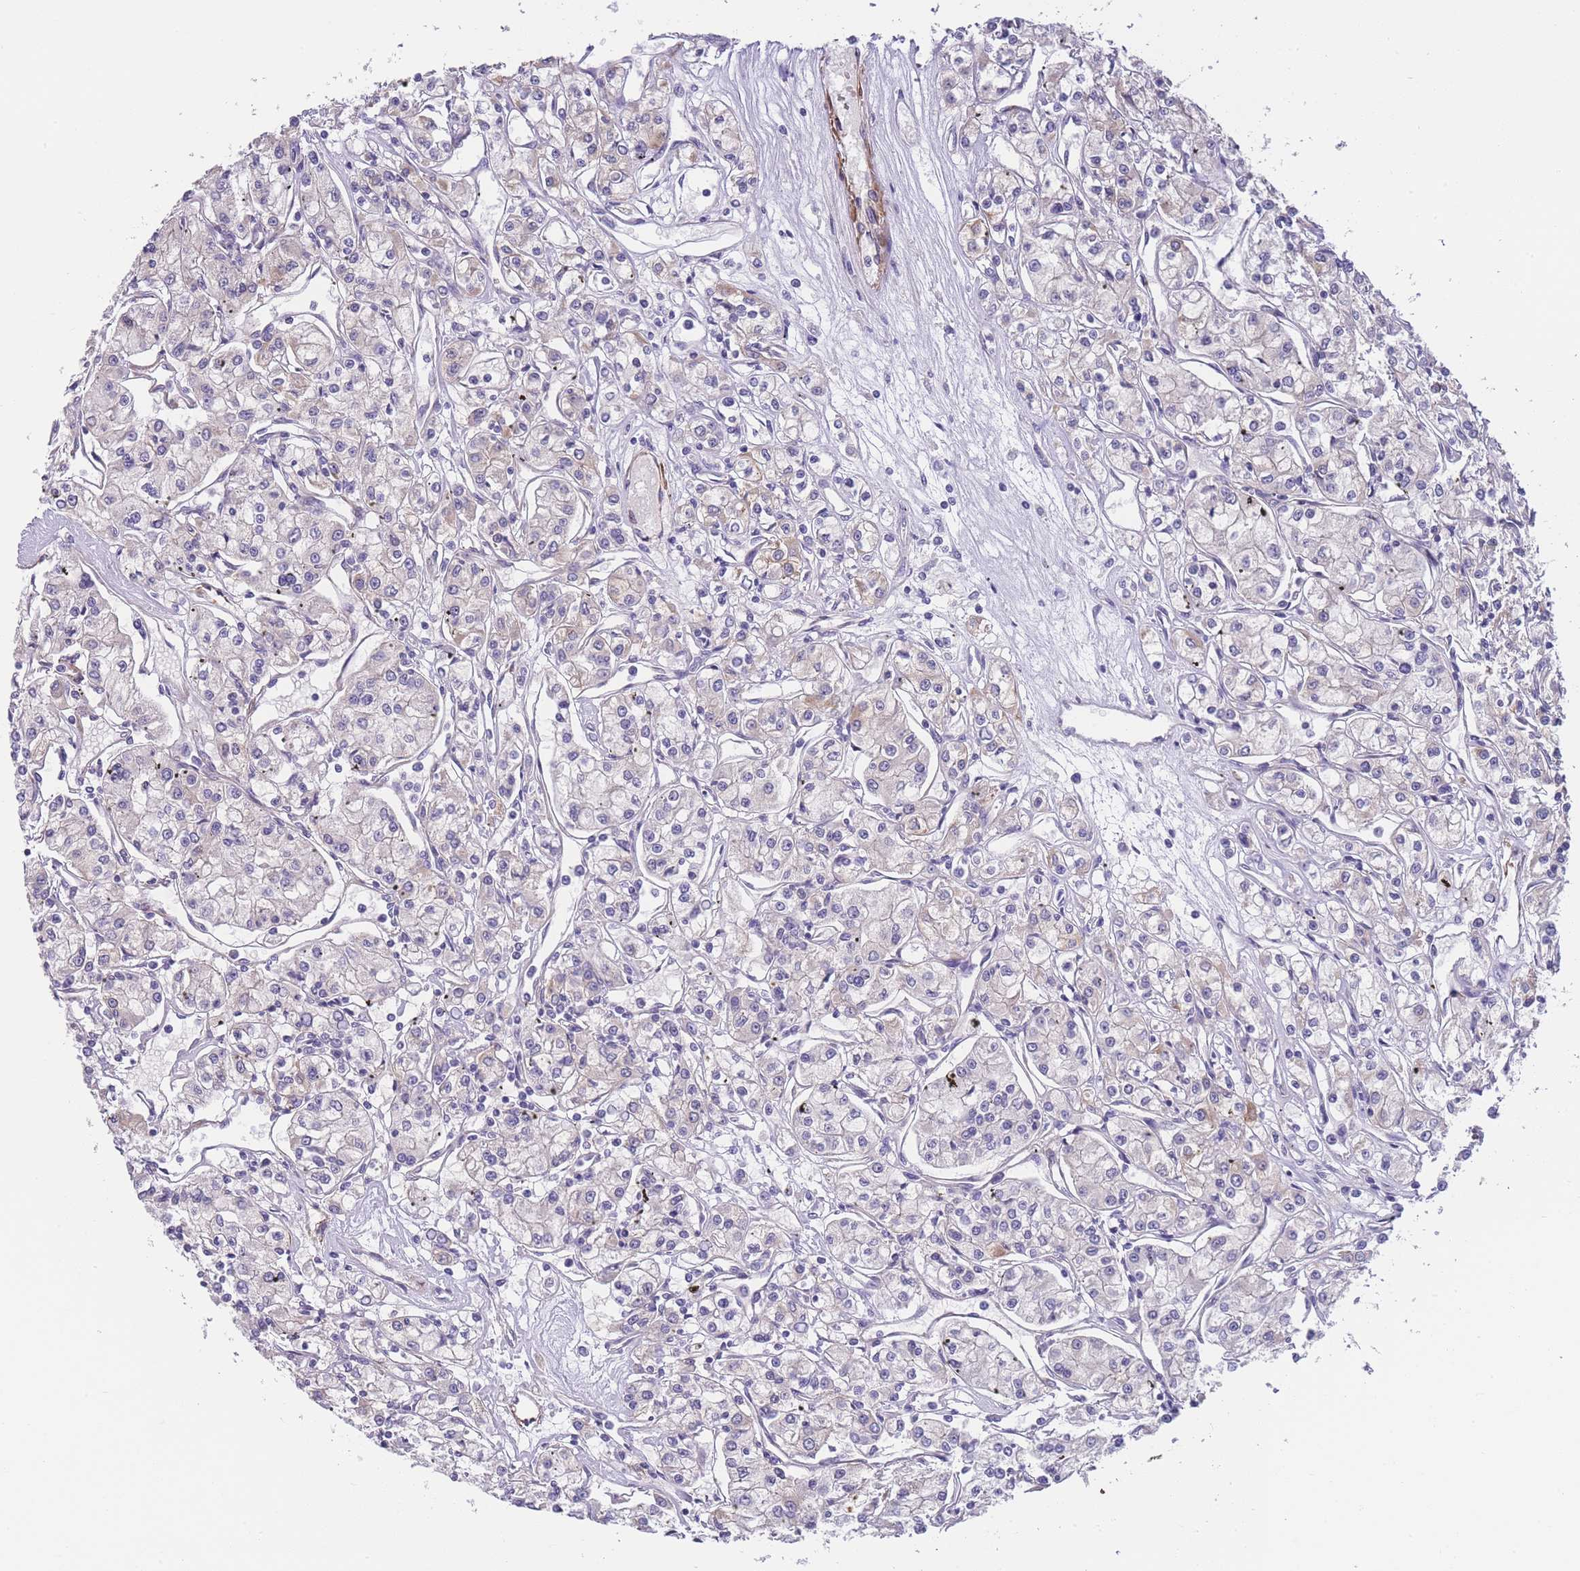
{"staining": {"intensity": "negative", "quantity": "none", "location": "none"}, "tissue": "renal cancer", "cell_type": "Tumor cells", "image_type": "cancer", "snomed": [{"axis": "morphology", "description": "Adenocarcinoma, NOS"}, {"axis": "topography", "description": "Kidney"}], "caption": "The immunohistochemistry photomicrograph has no significant positivity in tumor cells of renal adenocarcinoma tissue. (Stains: DAB immunohistochemistry with hematoxylin counter stain, Microscopy: brightfield microscopy at high magnification).", "gene": "FAM124A", "patient": {"sex": "female", "age": 59}}